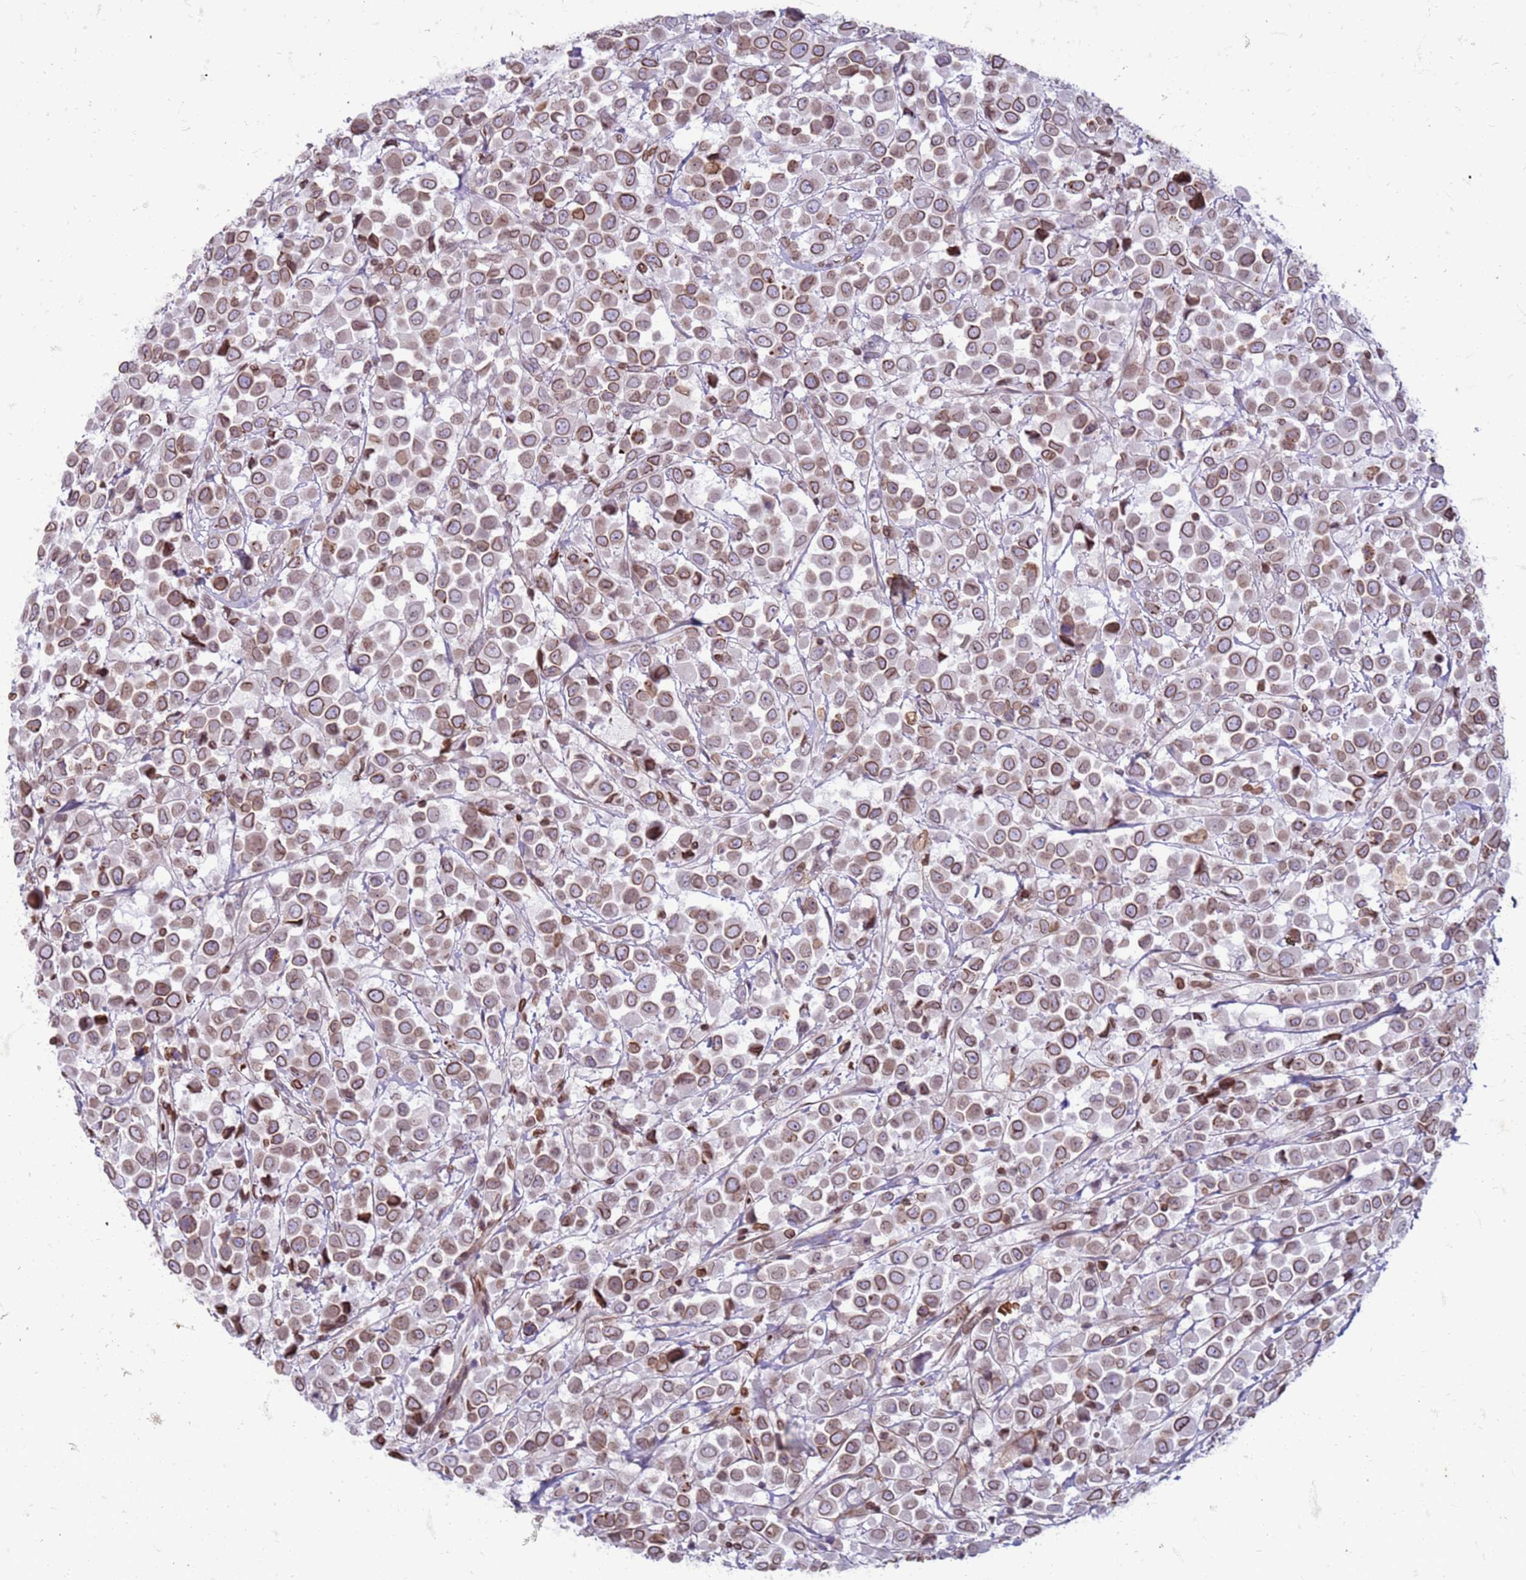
{"staining": {"intensity": "moderate", "quantity": ">75%", "location": "cytoplasmic/membranous,nuclear"}, "tissue": "breast cancer", "cell_type": "Tumor cells", "image_type": "cancer", "snomed": [{"axis": "morphology", "description": "Duct carcinoma"}, {"axis": "topography", "description": "Breast"}], "caption": "Human breast cancer stained with a protein marker reveals moderate staining in tumor cells.", "gene": "METTL25B", "patient": {"sex": "female", "age": 61}}